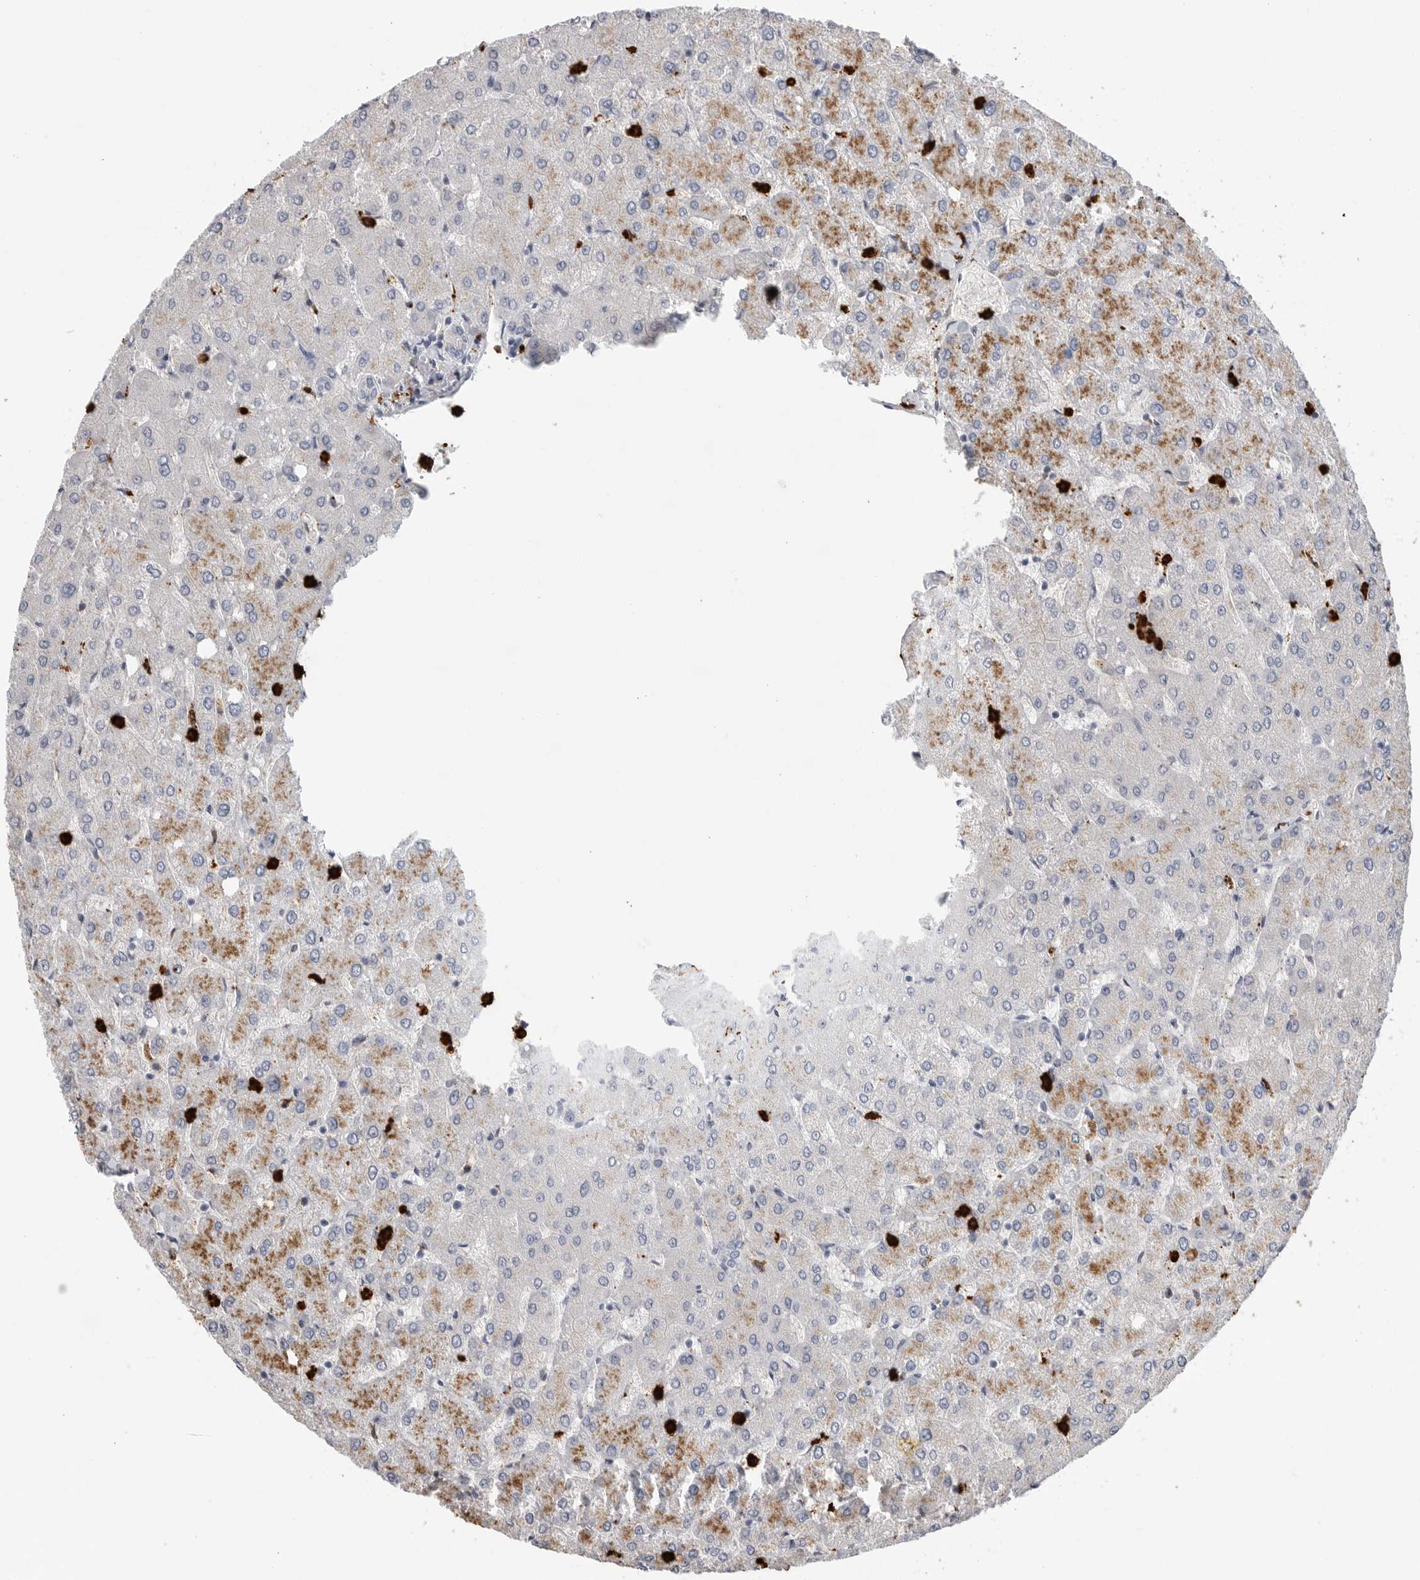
{"staining": {"intensity": "negative", "quantity": "none", "location": "none"}, "tissue": "liver", "cell_type": "Cholangiocytes", "image_type": "normal", "snomed": [{"axis": "morphology", "description": "Normal tissue, NOS"}, {"axis": "topography", "description": "Liver"}], "caption": "Immunohistochemistry (IHC) image of normal liver stained for a protein (brown), which shows no staining in cholangiocytes.", "gene": "CYB561D1", "patient": {"sex": "female", "age": 54}}